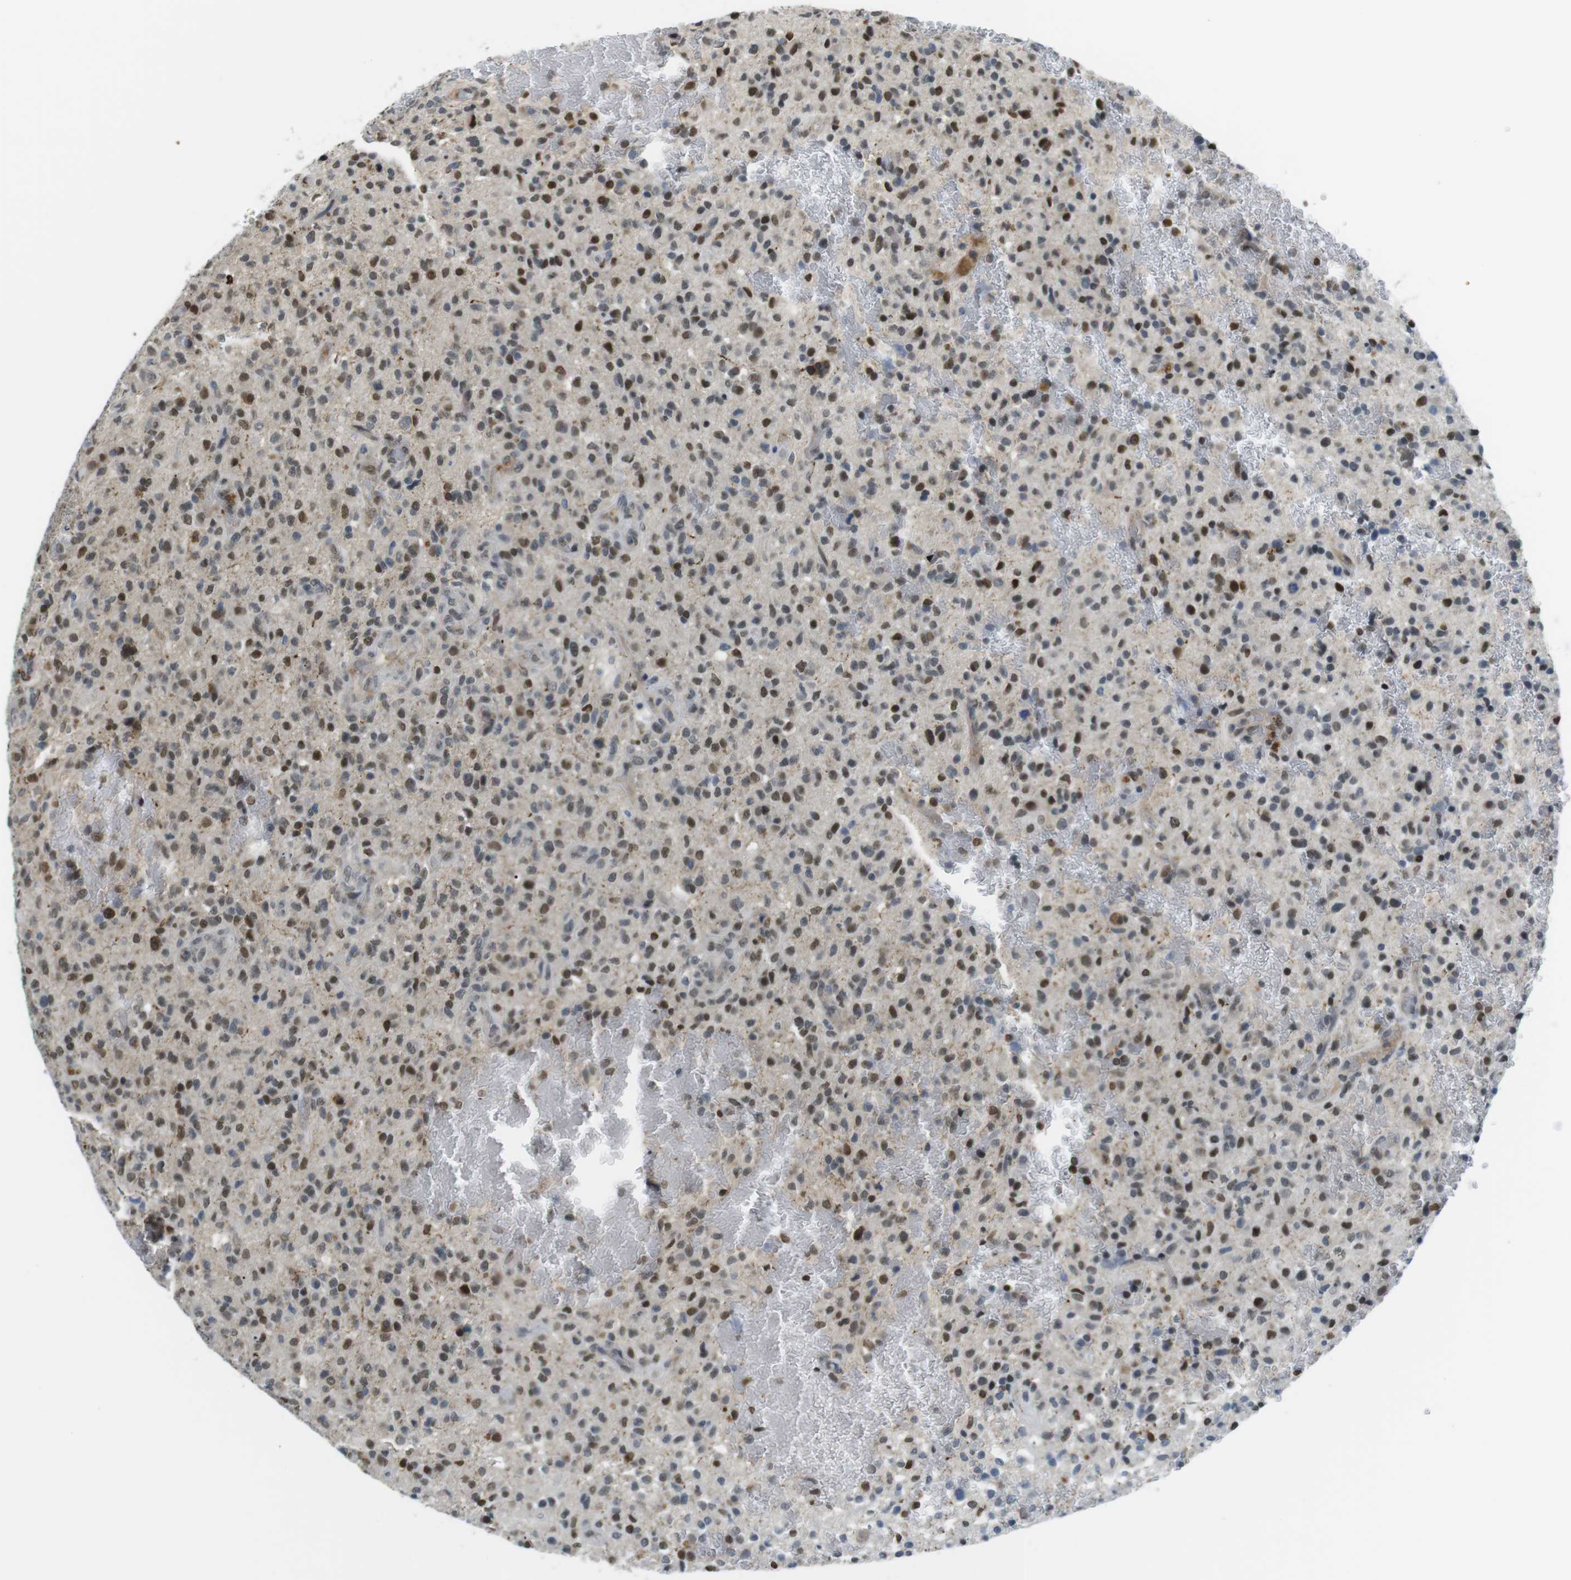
{"staining": {"intensity": "moderate", "quantity": ">75%", "location": "nuclear"}, "tissue": "glioma", "cell_type": "Tumor cells", "image_type": "cancer", "snomed": [{"axis": "morphology", "description": "Glioma, malignant, High grade"}, {"axis": "topography", "description": "Brain"}], "caption": "Immunohistochemical staining of glioma exhibits medium levels of moderate nuclear protein positivity in about >75% of tumor cells.", "gene": "USP7", "patient": {"sex": "male", "age": 71}}